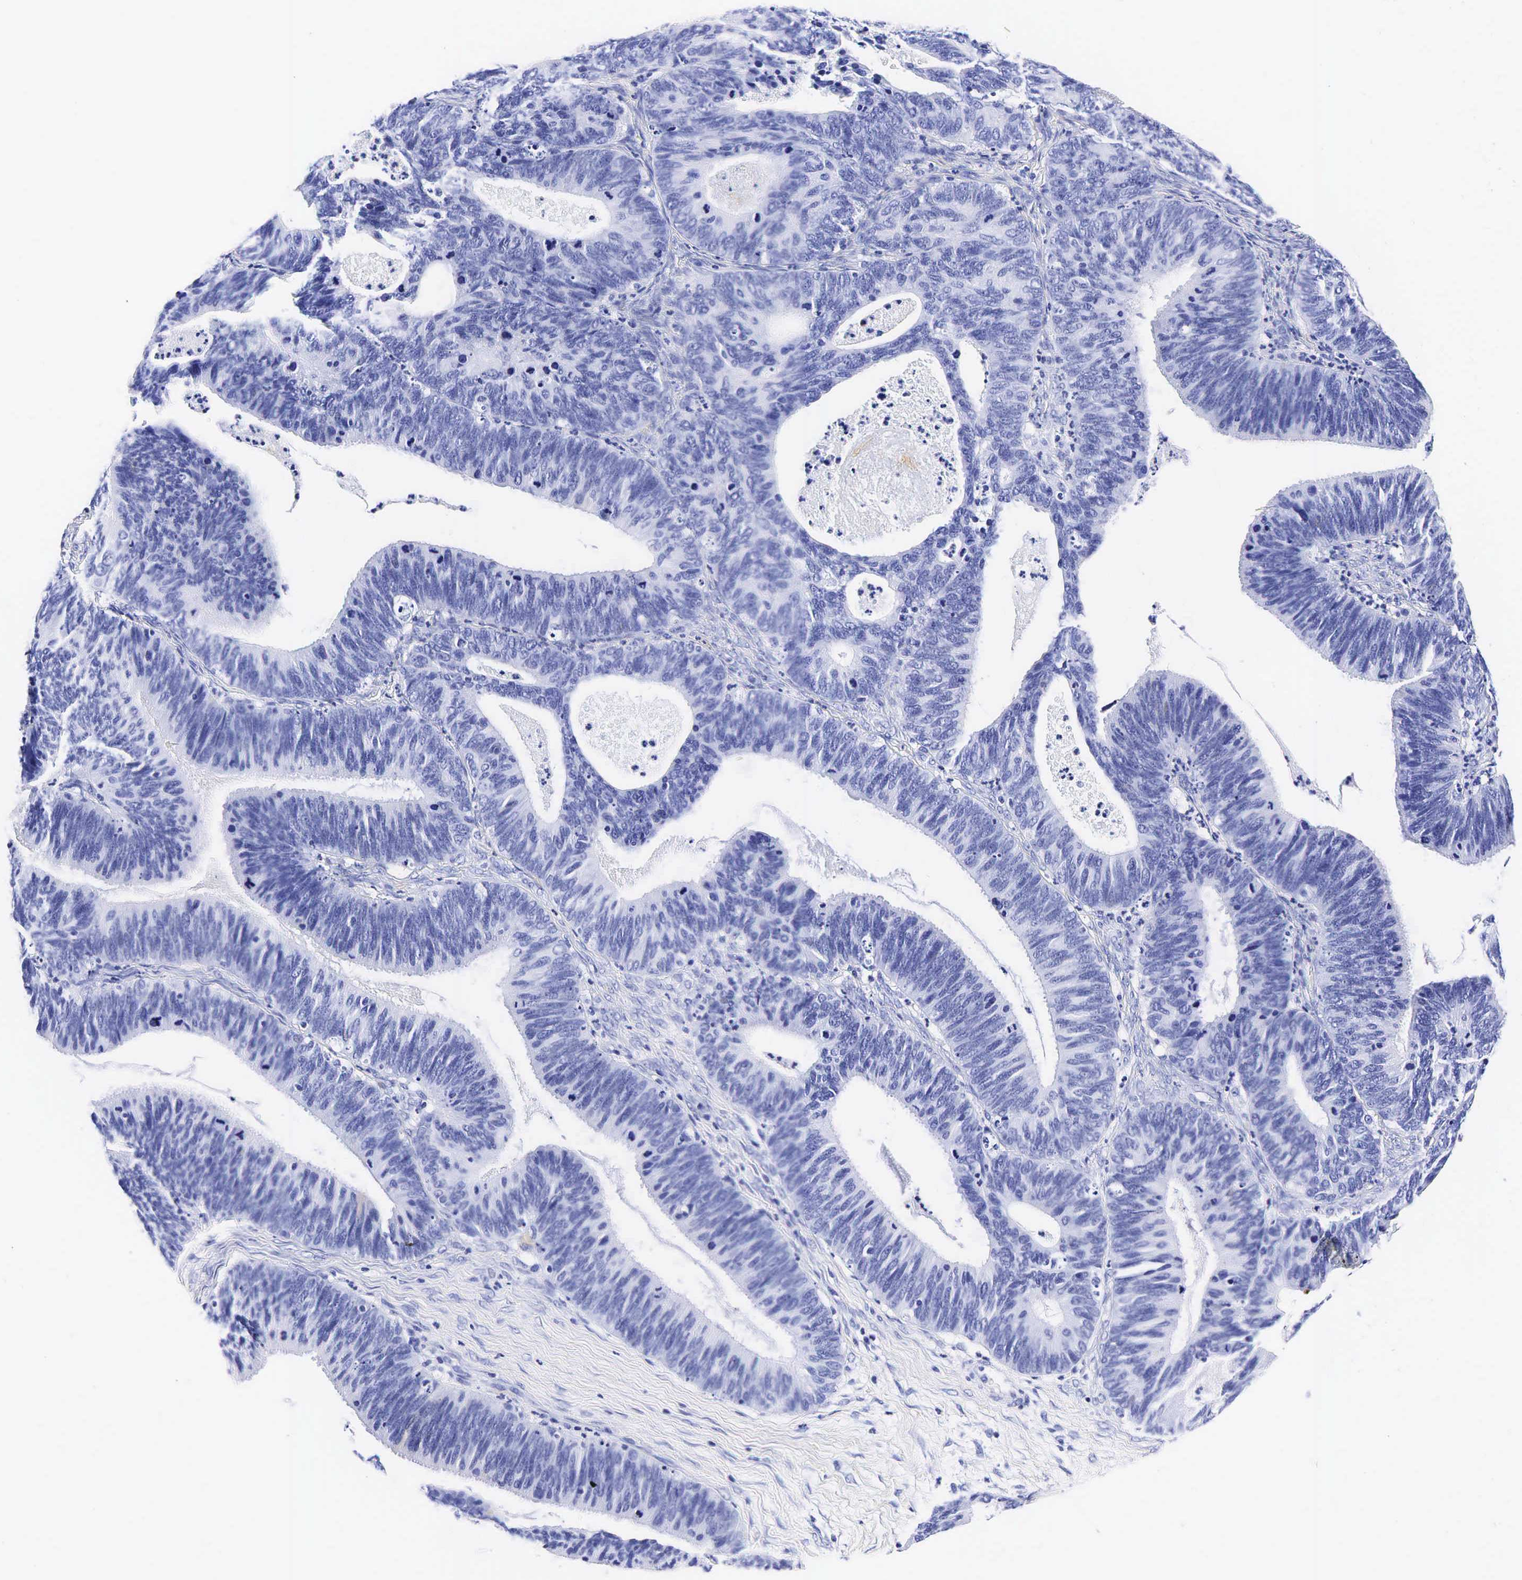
{"staining": {"intensity": "negative", "quantity": "none", "location": "none"}, "tissue": "ovarian cancer", "cell_type": "Tumor cells", "image_type": "cancer", "snomed": [{"axis": "morphology", "description": "Carcinoma, endometroid"}, {"axis": "topography", "description": "Ovary"}], "caption": "There is no significant expression in tumor cells of endometroid carcinoma (ovarian).", "gene": "KLK3", "patient": {"sex": "female", "age": 52}}